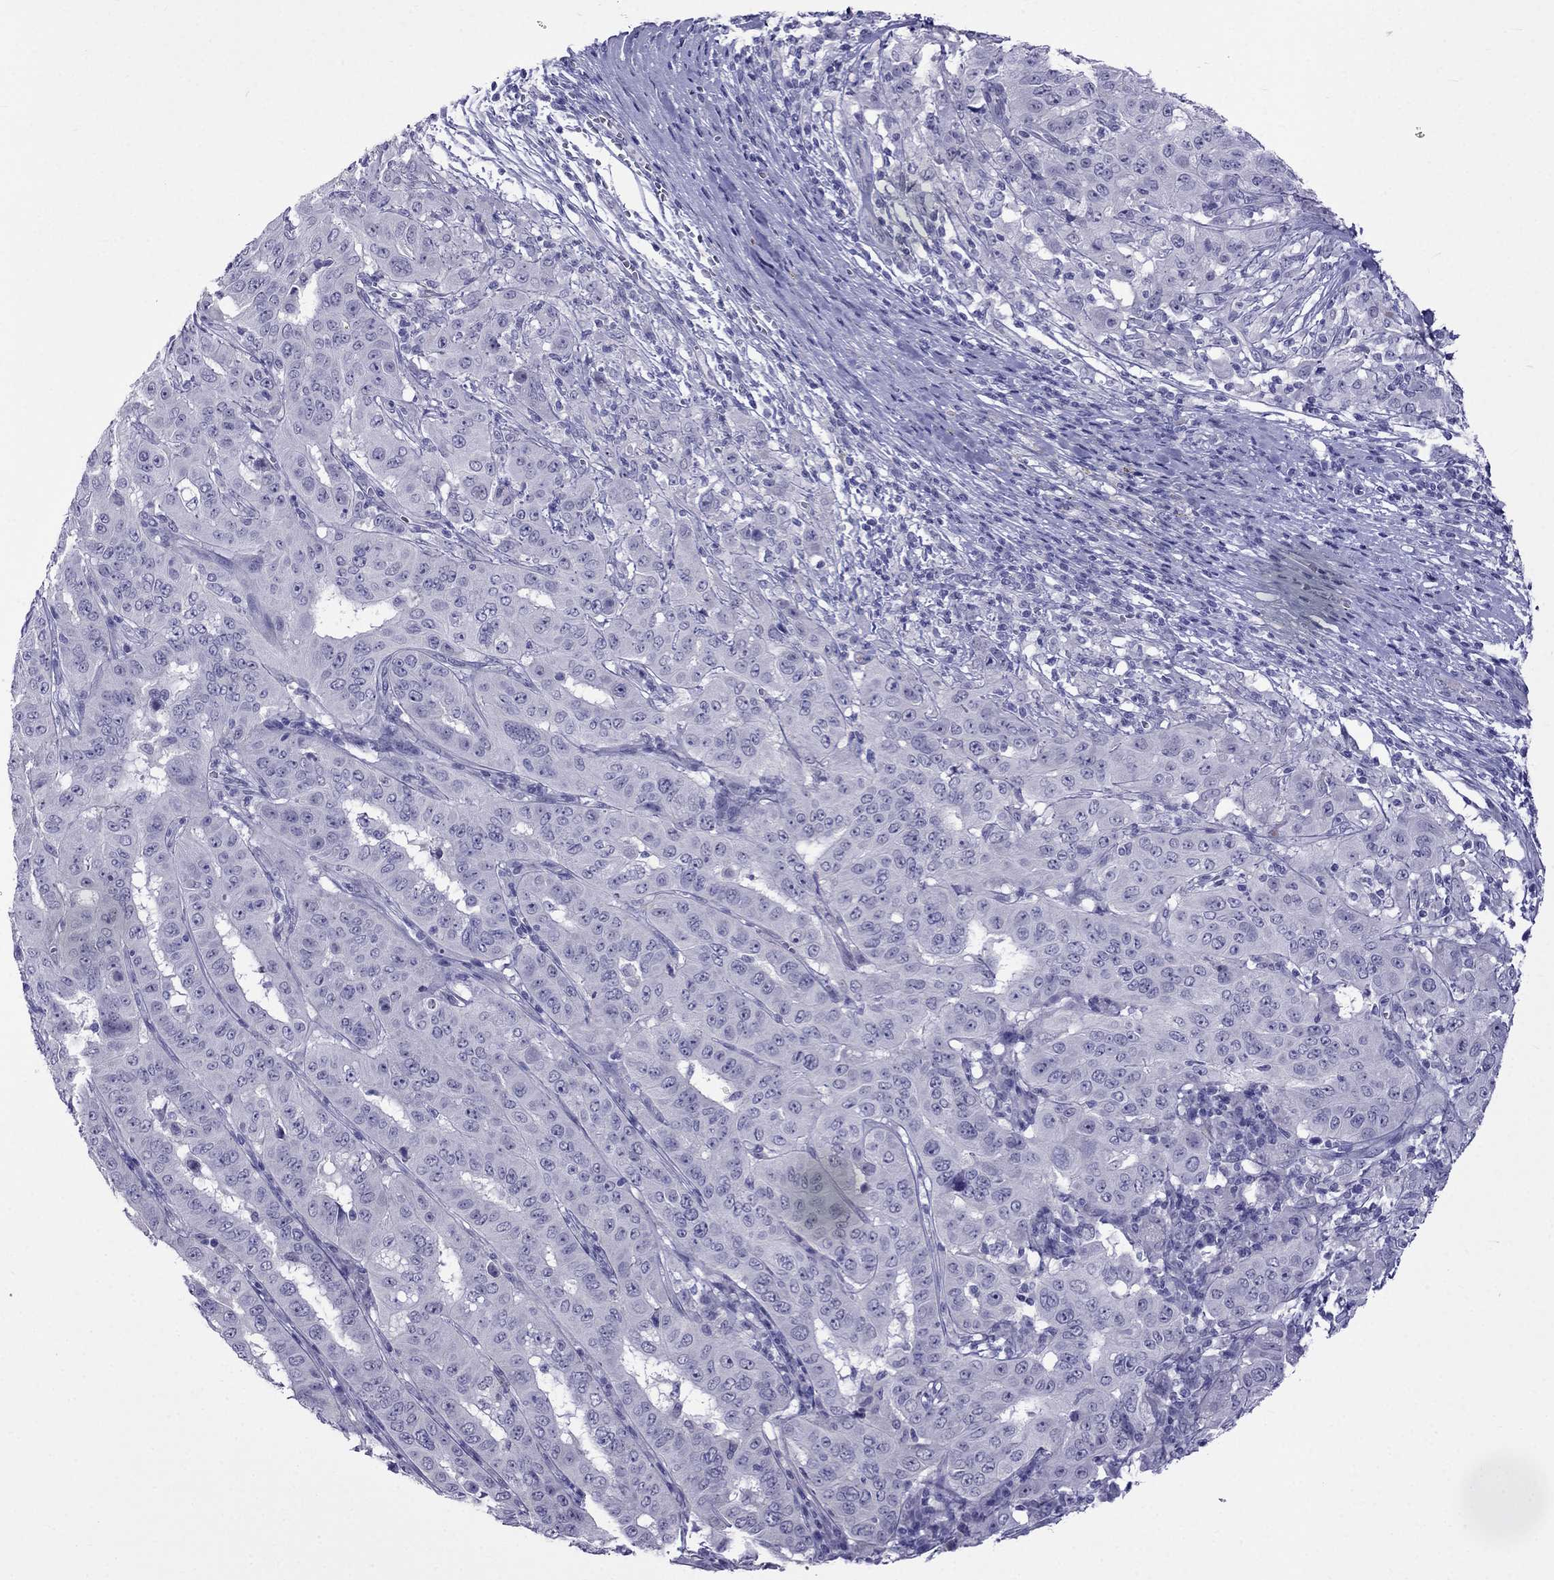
{"staining": {"intensity": "negative", "quantity": "none", "location": "none"}, "tissue": "pancreatic cancer", "cell_type": "Tumor cells", "image_type": "cancer", "snomed": [{"axis": "morphology", "description": "Adenocarcinoma, NOS"}, {"axis": "topography", "description": "Pancreas"}], "caption": "Photomicrograph shows no significant protein expression in tumor cells of adenocarcinoma (pancreatic).", "gene": "MGP", "patient": {"sex": "male", "age": 63}}